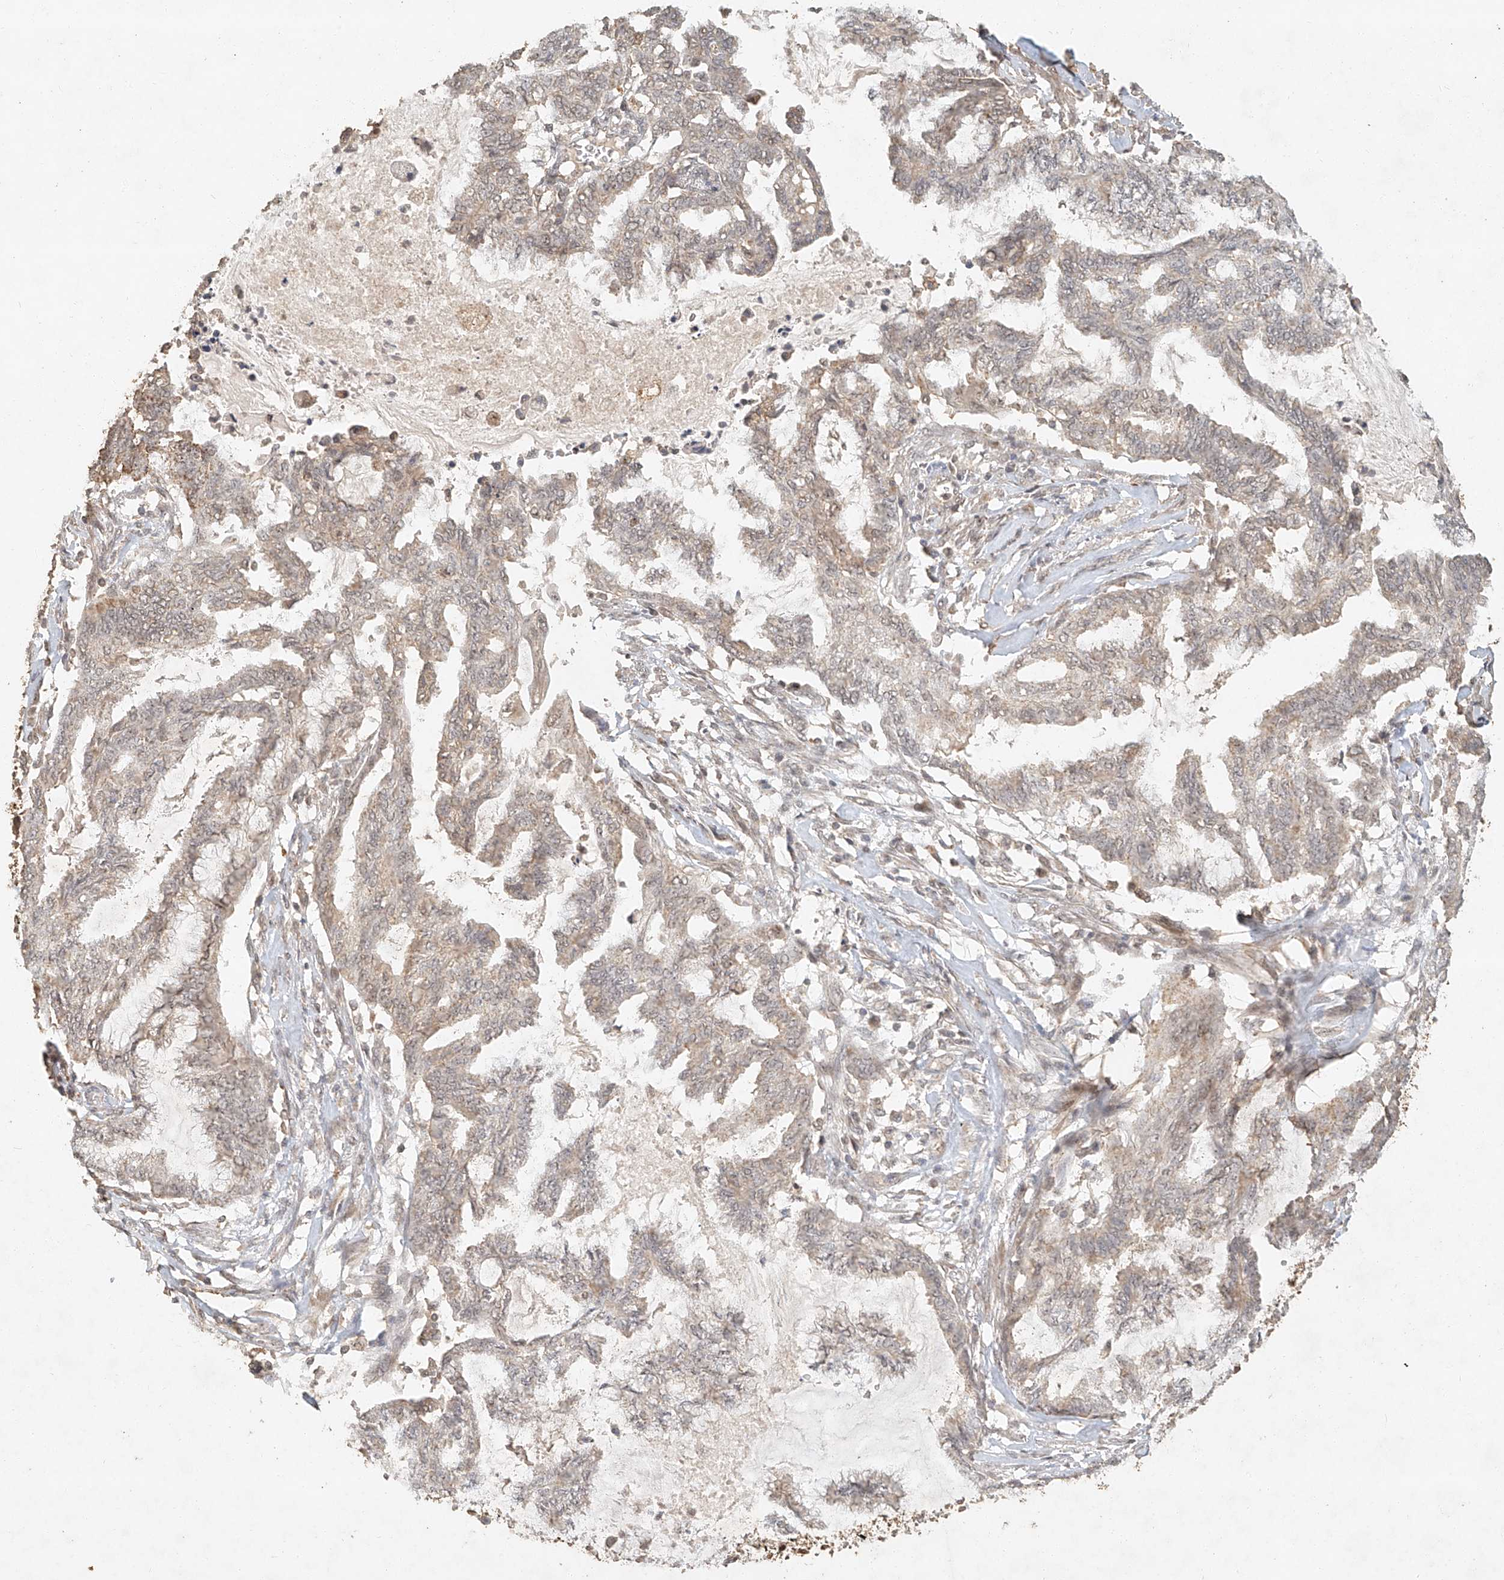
{"staining": {"intensity": "weak", "quantity": ">75%", "location": "cytoplasmic/membranous"}, "tissue": "endometrial cancer", "cell_type": "Tumor cells", "image_type": "cancer", "snomed": [{"axis": "morphology", "description": "Adenocarcinoma, NOS"}, {"axis": "topography", "description": "Endometrium"}], "caption": "Endometrial cancer (adenocarcinoma) was stained to show a protein in brown. There is low levels of weak cytoplasmic/membranous expression in about >75% of tumor cells. (IHC, brightfield microscopy, high magnification).", "gene": "CXorf58", "patient": {"sex": "female", "age": 86}}